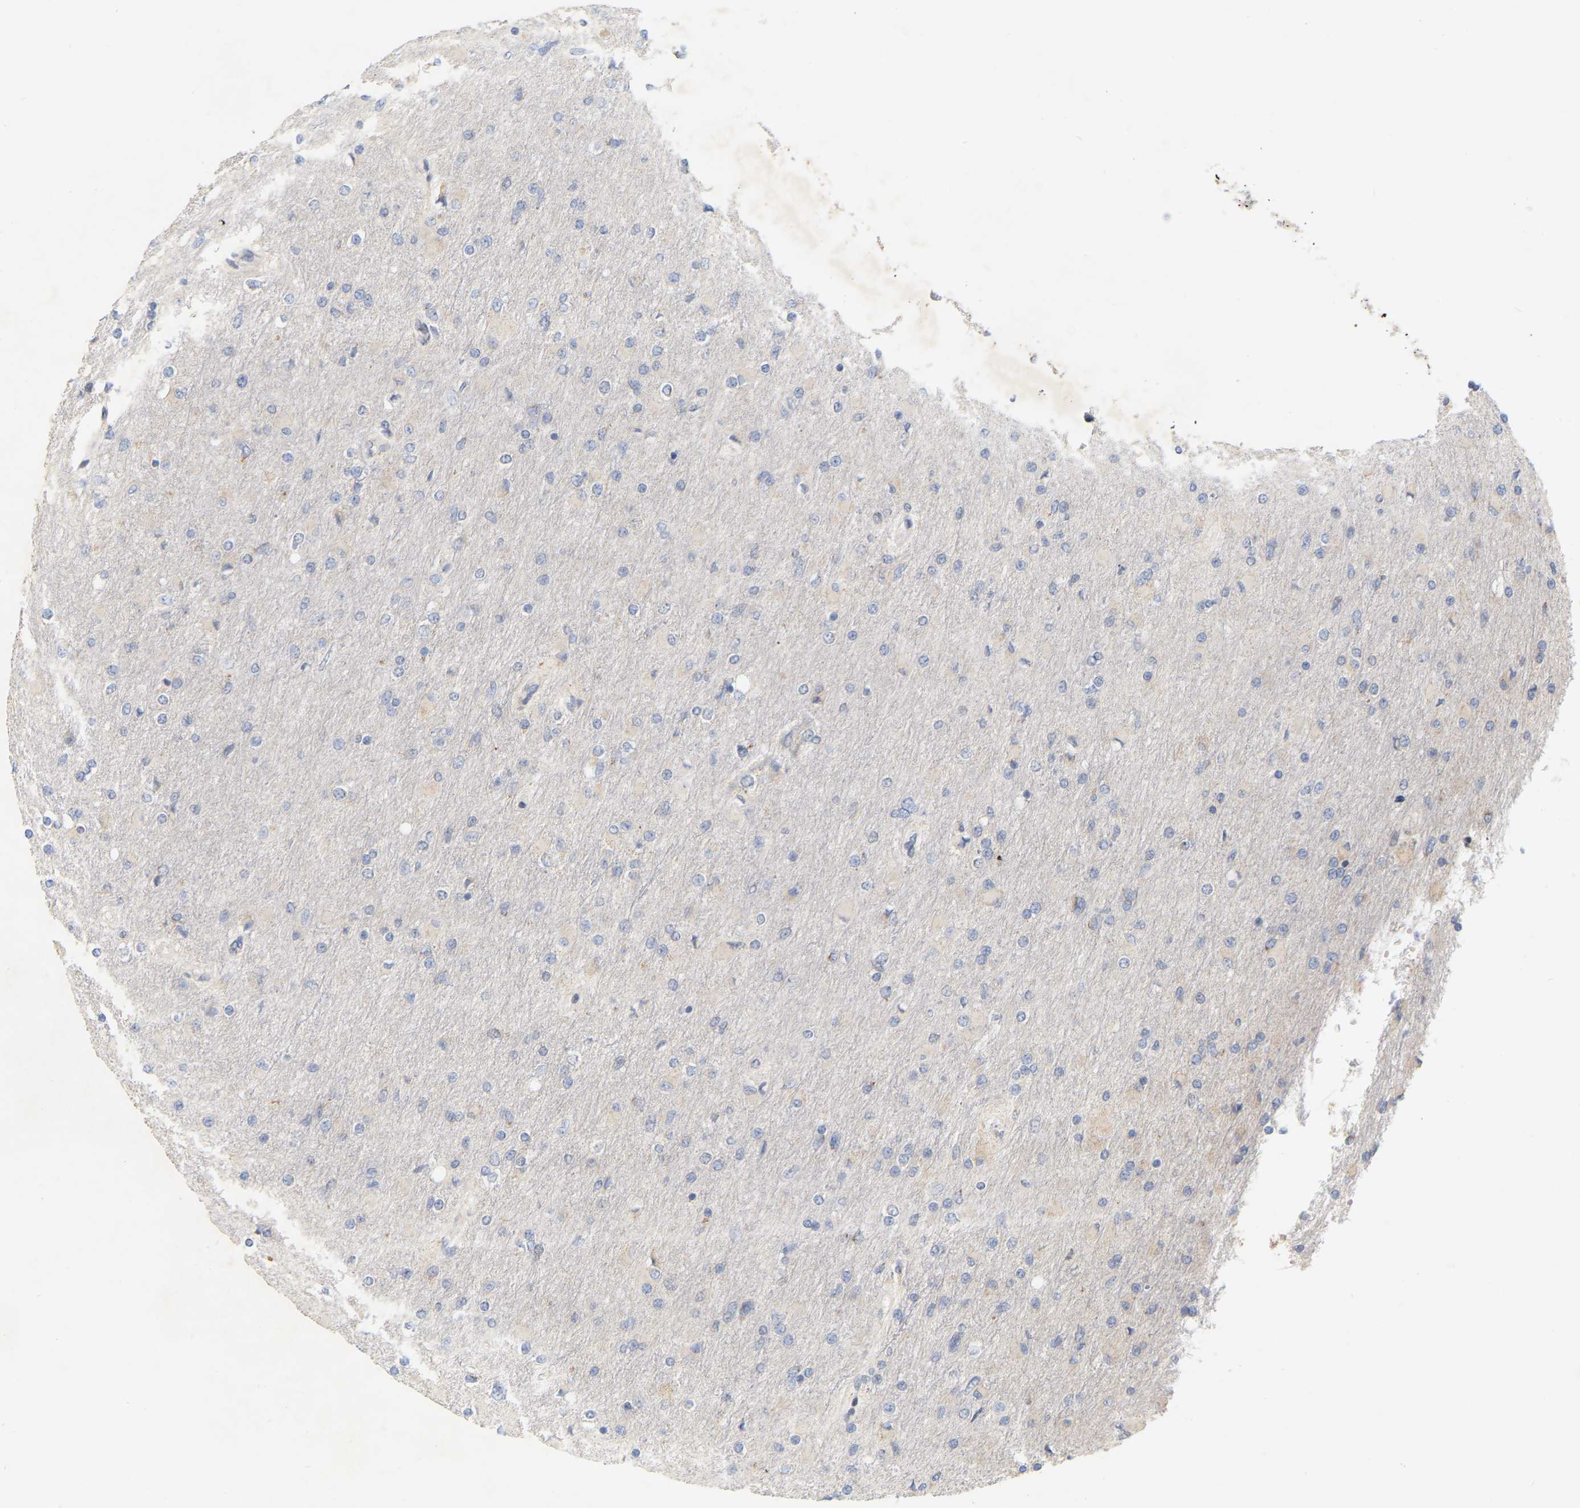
{"staining": {"intensity": "negative", "quantity": "none", "location": "none"}, "tissue": "glioma", "cell_type": "Tumor cells", "image_type": "cancer", "snomed": [{"axis": "morphology", "description": "Glioma, malignant, High grade"}, {"axis": "topography", "description": "Cerebral cortex"}], "caption": "IHC of human glioma shows no positivity in tumor cells. (Brightfield microscopy of DAB (3,3'-diaminobenzidine) IHC at high magnification).", "gene": "MINDY4", "patient": {"sex": "female", "age": 36}}